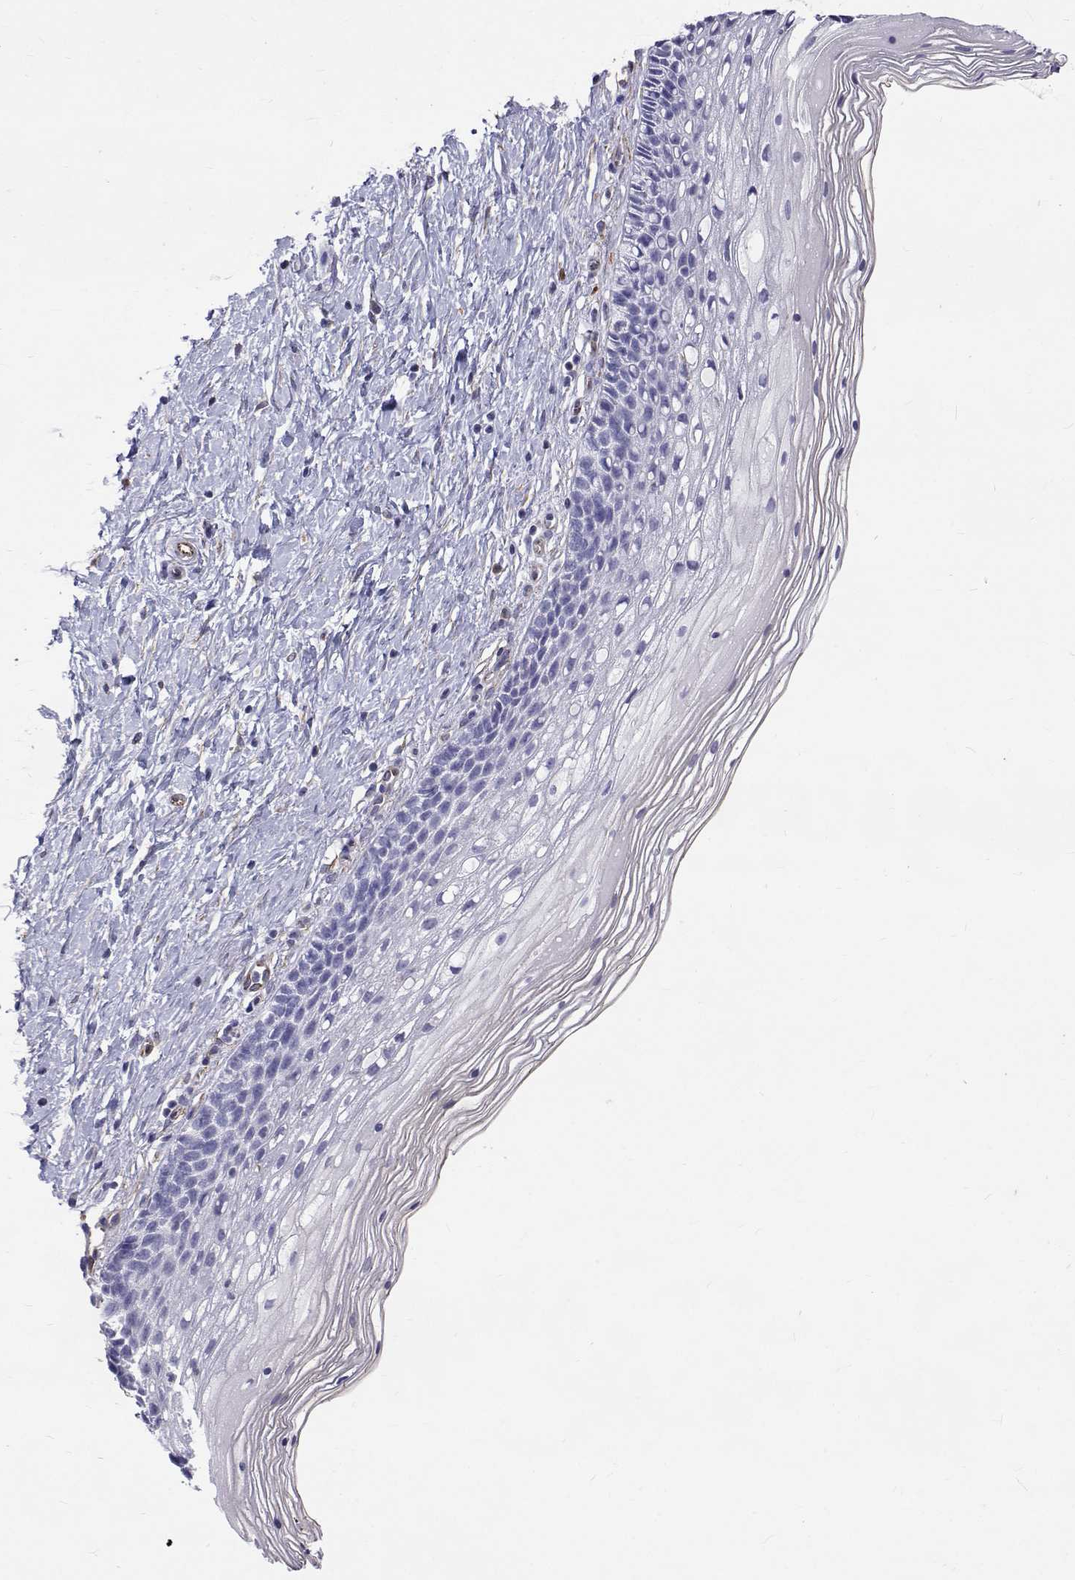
{"staining": {"intensity": "negative", "quantity": "none", "location": "none"}, "tissue": "cervix", "cell_type": "Glandular cells", "image_type": "normal", "snomed": [{"axis": "morphology", "description": "Normal tissue, NOS"}, {"axis": "topography", "description": "Cervix"}], "caption": "Glandular cells are negative for protein expression in normal human cervix. (DAB immunohistochemistry, high magnification).", "gene": "OPRPN", "patient": {"sex": "female", "age": 34}}